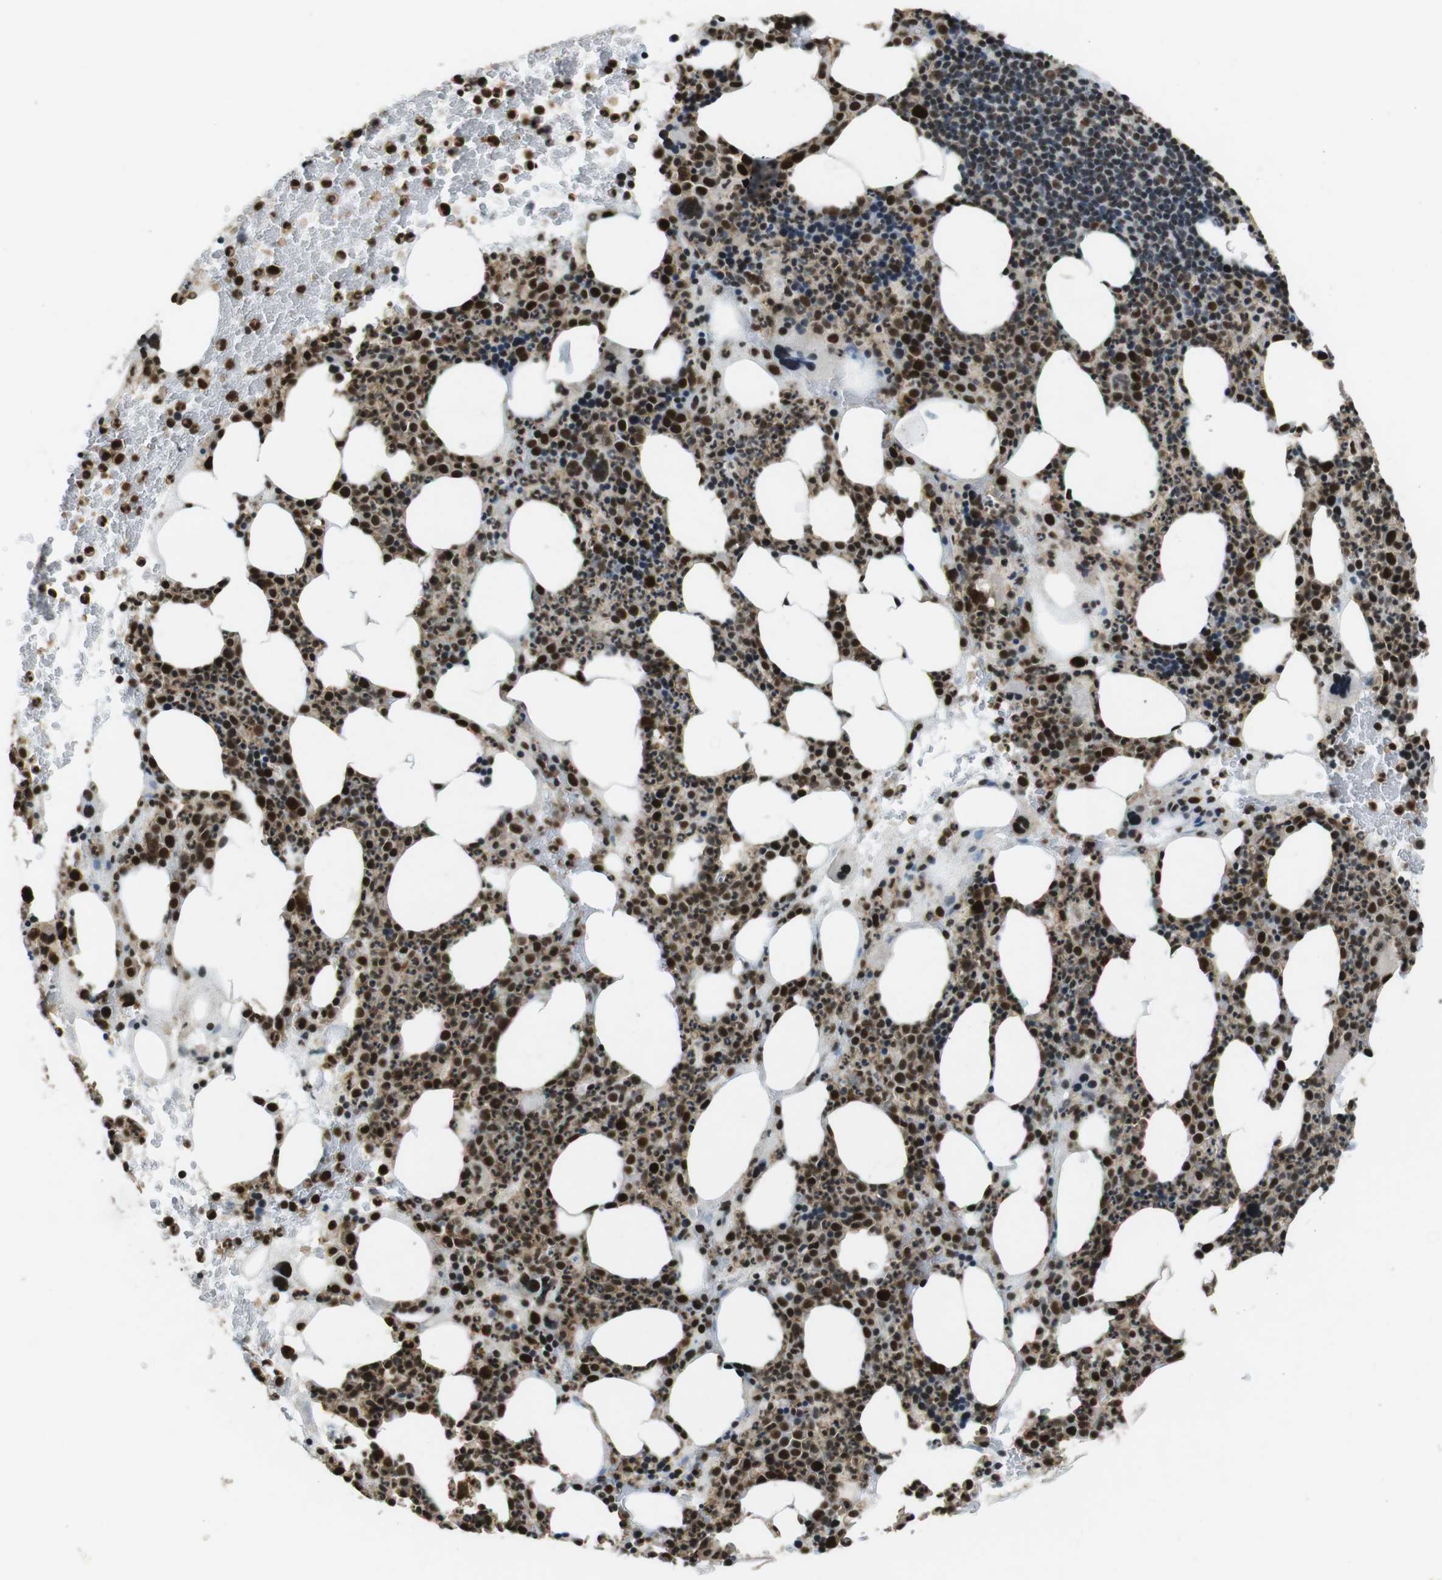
{"staining": {"intensity": "strong", "quantity": ">75%", "location": "nuclear"}, "tissue": "bone marrow", "cell_type": "Hematopoietic cells", "image_type": "normal", "snomed": [{"axis": "morphology", "description": "Normal tissue, NOS"}, {"axis": "morphology", "description": "Inflammation, NOS"}, {"axis": "topography", "description": "Bone marrow"}], "caption": "A brown stain highlights strong nuclear expression of a protein in hematopoietic cells of unremarkable human bone marrow. The staining was performed using DAB (3,3'-diaminobenzidine), with brown indicating positive protein expression. Nuclei are stained blue with hematoxylin.", "gene": "CSNK2B", "patient": {"sex": "male", "age": 73}}